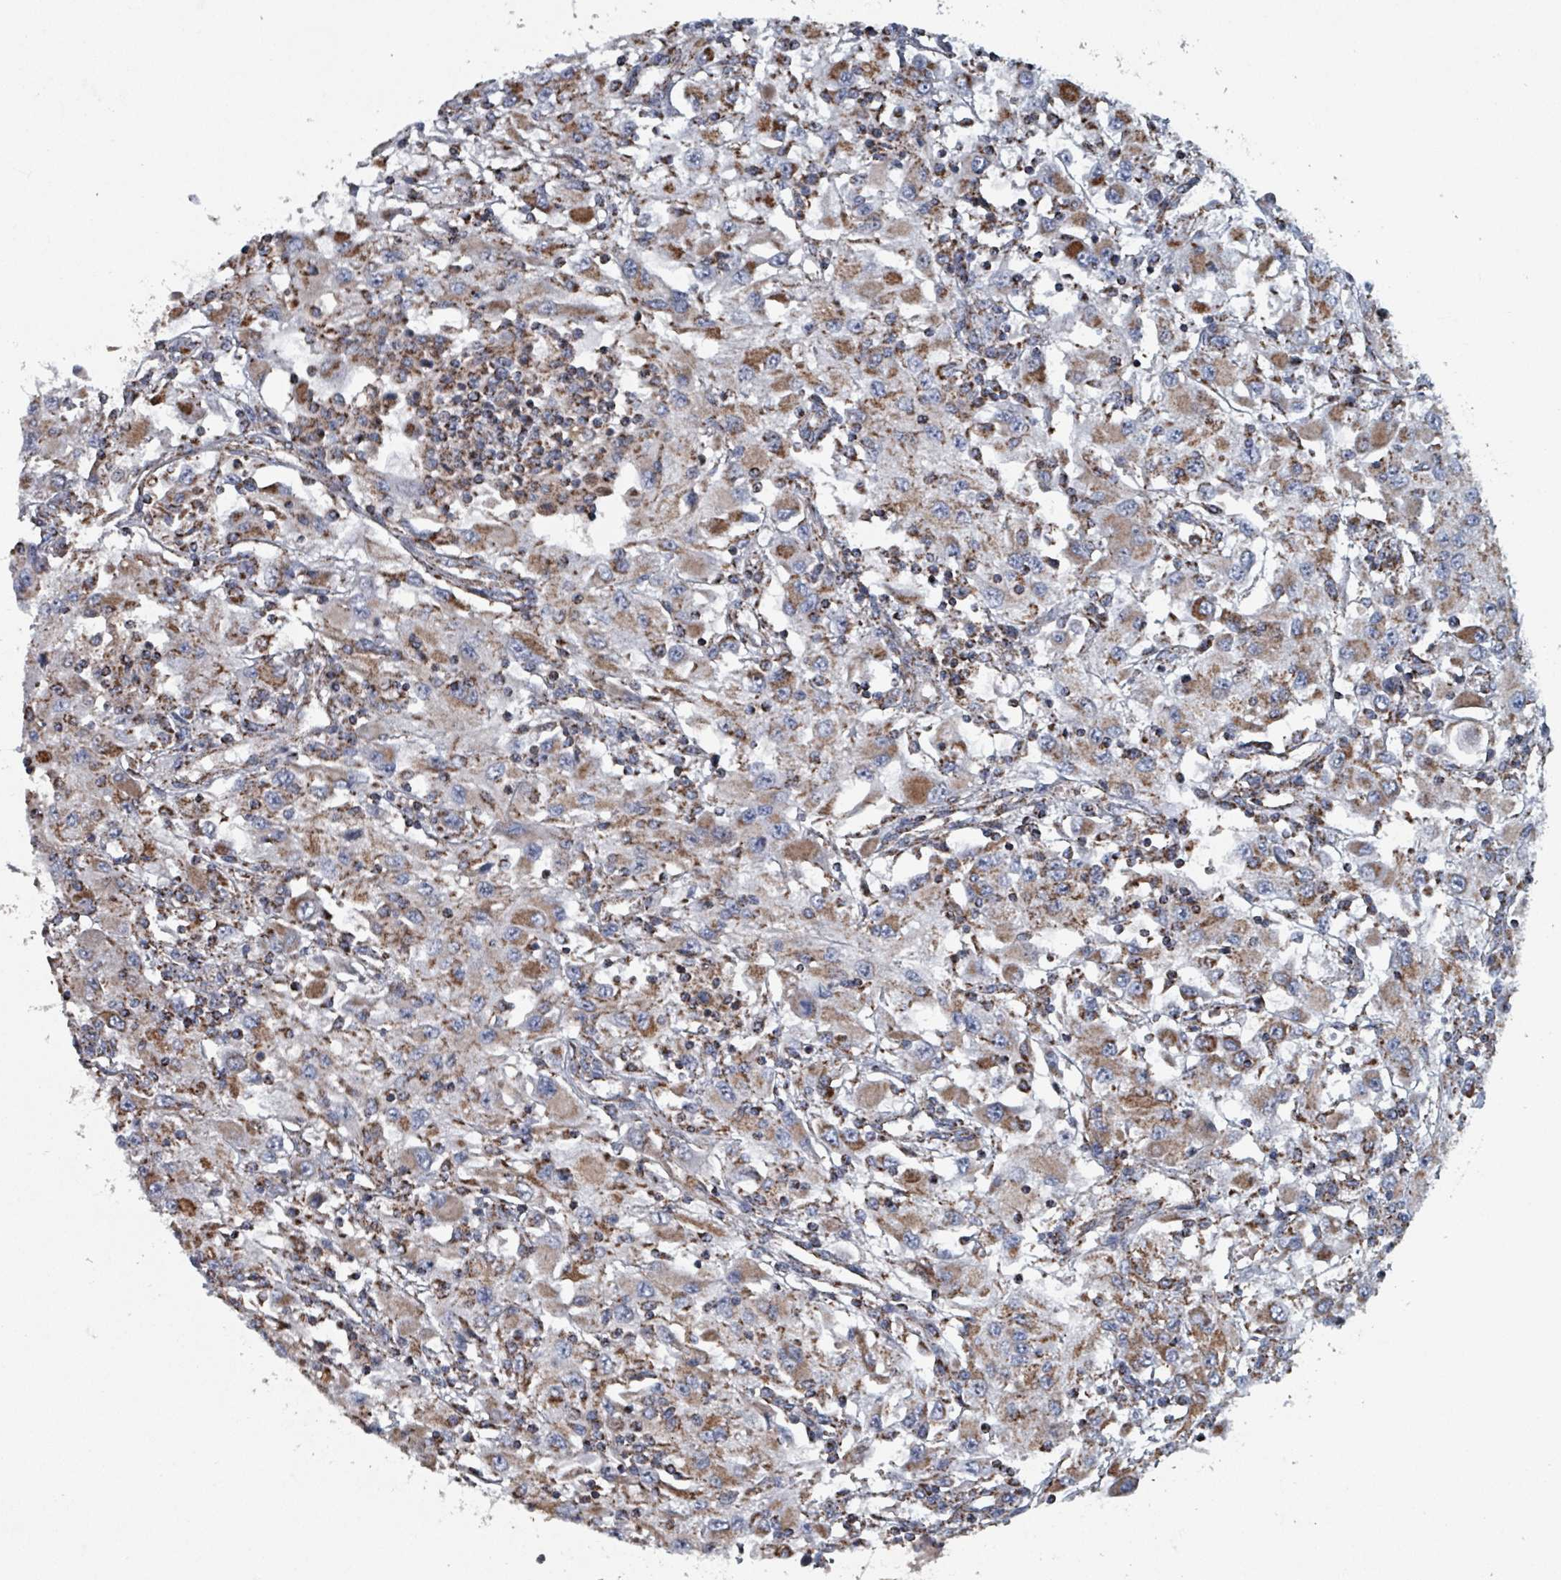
{"staining": {"intensity": "moderate", "quantity": ">75%", "location": "cytoplasmic/membranous"}, "tissue": "renal cancer", "cell_type": "Tumor cells", "image_type": "cancer", "snomed": [{"axis": "morphology", "description": "Adenocarcinoma, NOS"}, {"axis": "topography", "description": "Kidney"}], "caption": "About >75% of tumor cells in human renal cancer (adenocarcinoma) exhibit moderate cytoplasmic/membranous protein positivity as visualized by brown immunohistochemical staining.", "gene": "ABHD18", "patient": {"sex": "female", "age": 67}}